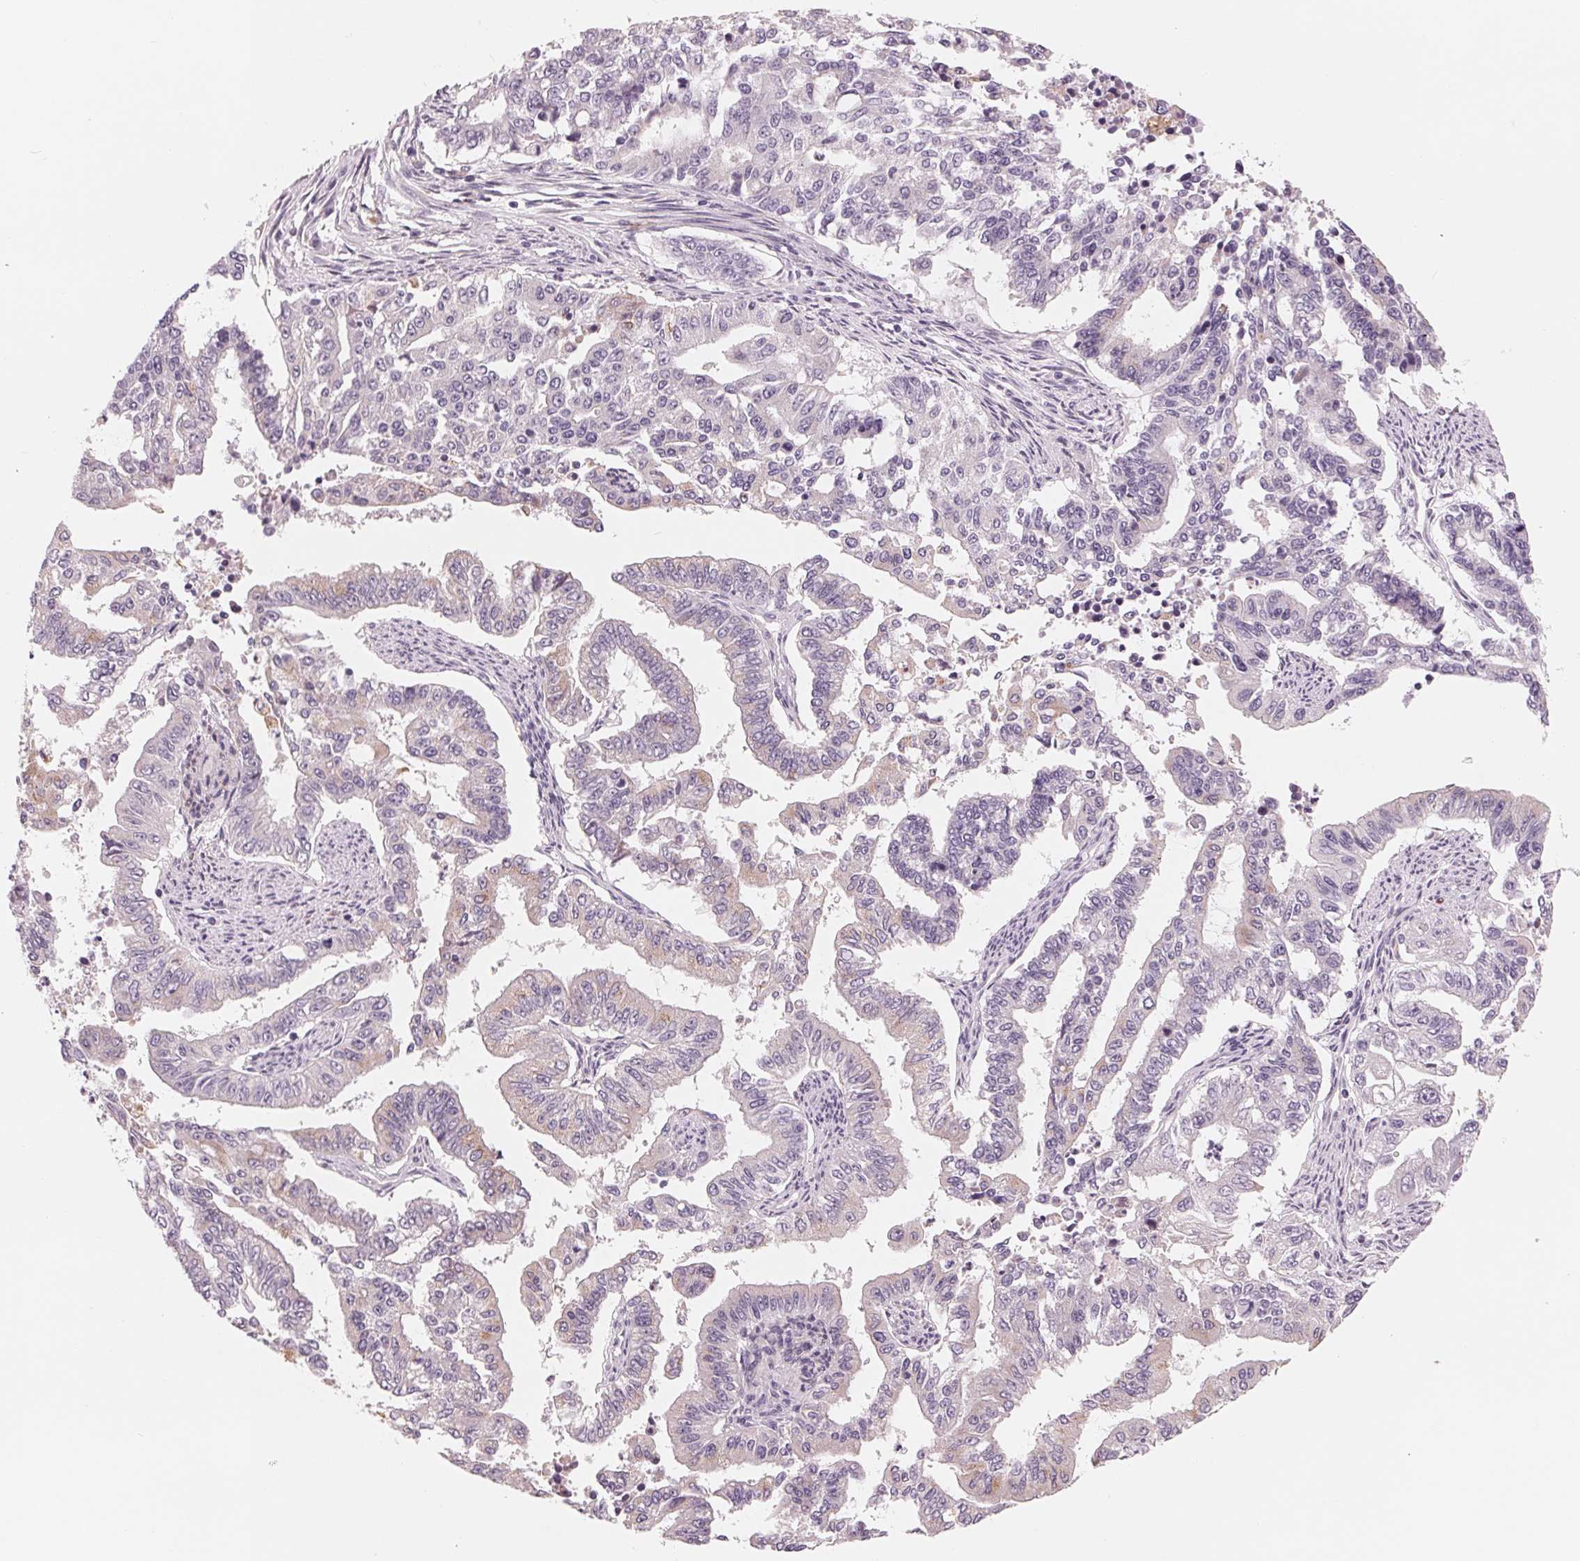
{"staining": {"intensity": "negative", "quantity": "none", "location": "none"}, "tissue": "endometrial cancer", "cell_type": "Tumor cells", "image_type": "cancer", "snomed": [{"axis": "morphology", "description": "Adenocarcinoma, NOS"}, {"axis": "topography", "description": "Uterus"}], "caption": "The photomicrograph exhibits no staining of tumor cells in endometrial adenocarcinoma.", "gene": "IL9R", "patient": {"sex": "female", "age": 59}}